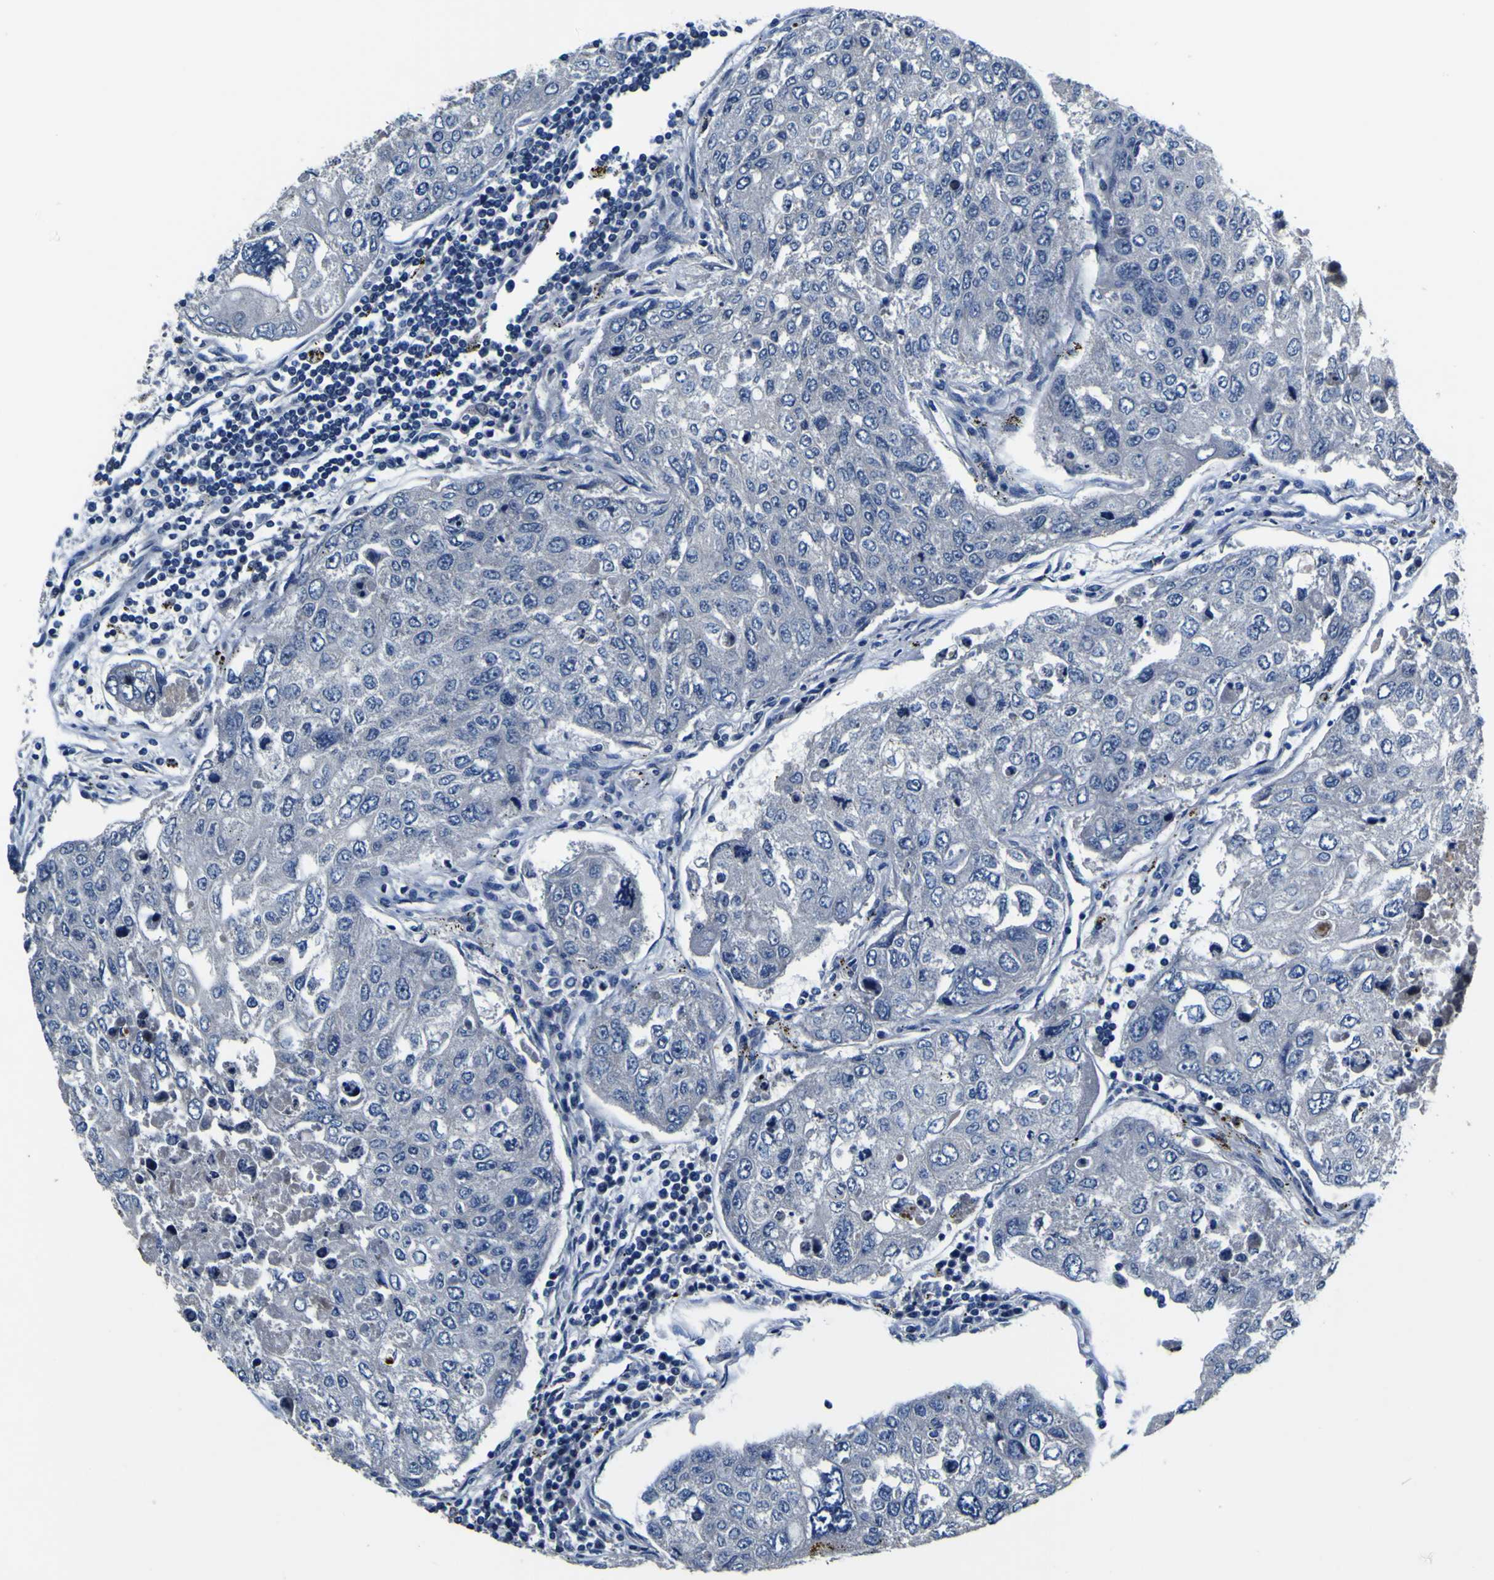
{"staining": {"intensity": "negative", "quantity": "none", "location": "none"}, "tissue": "urothelial cancer", "cell_type": "Tumor cells", "image_type": "cancer", "snomed": [{"axis": "morphology", "description": "Urothelial carcinoma, High grade"}, {"axis": "topography", "description": "Lymph node"}, {"axis": "topography", "description": "Urinary bladder"}], "caption": "Immunohistochemistry (IHC) of urothelial carcinoma (high-grade) displays no staining in tumor cells.", "gene": "AGAP3", "patient": {"sex": "male", "age": 51}}